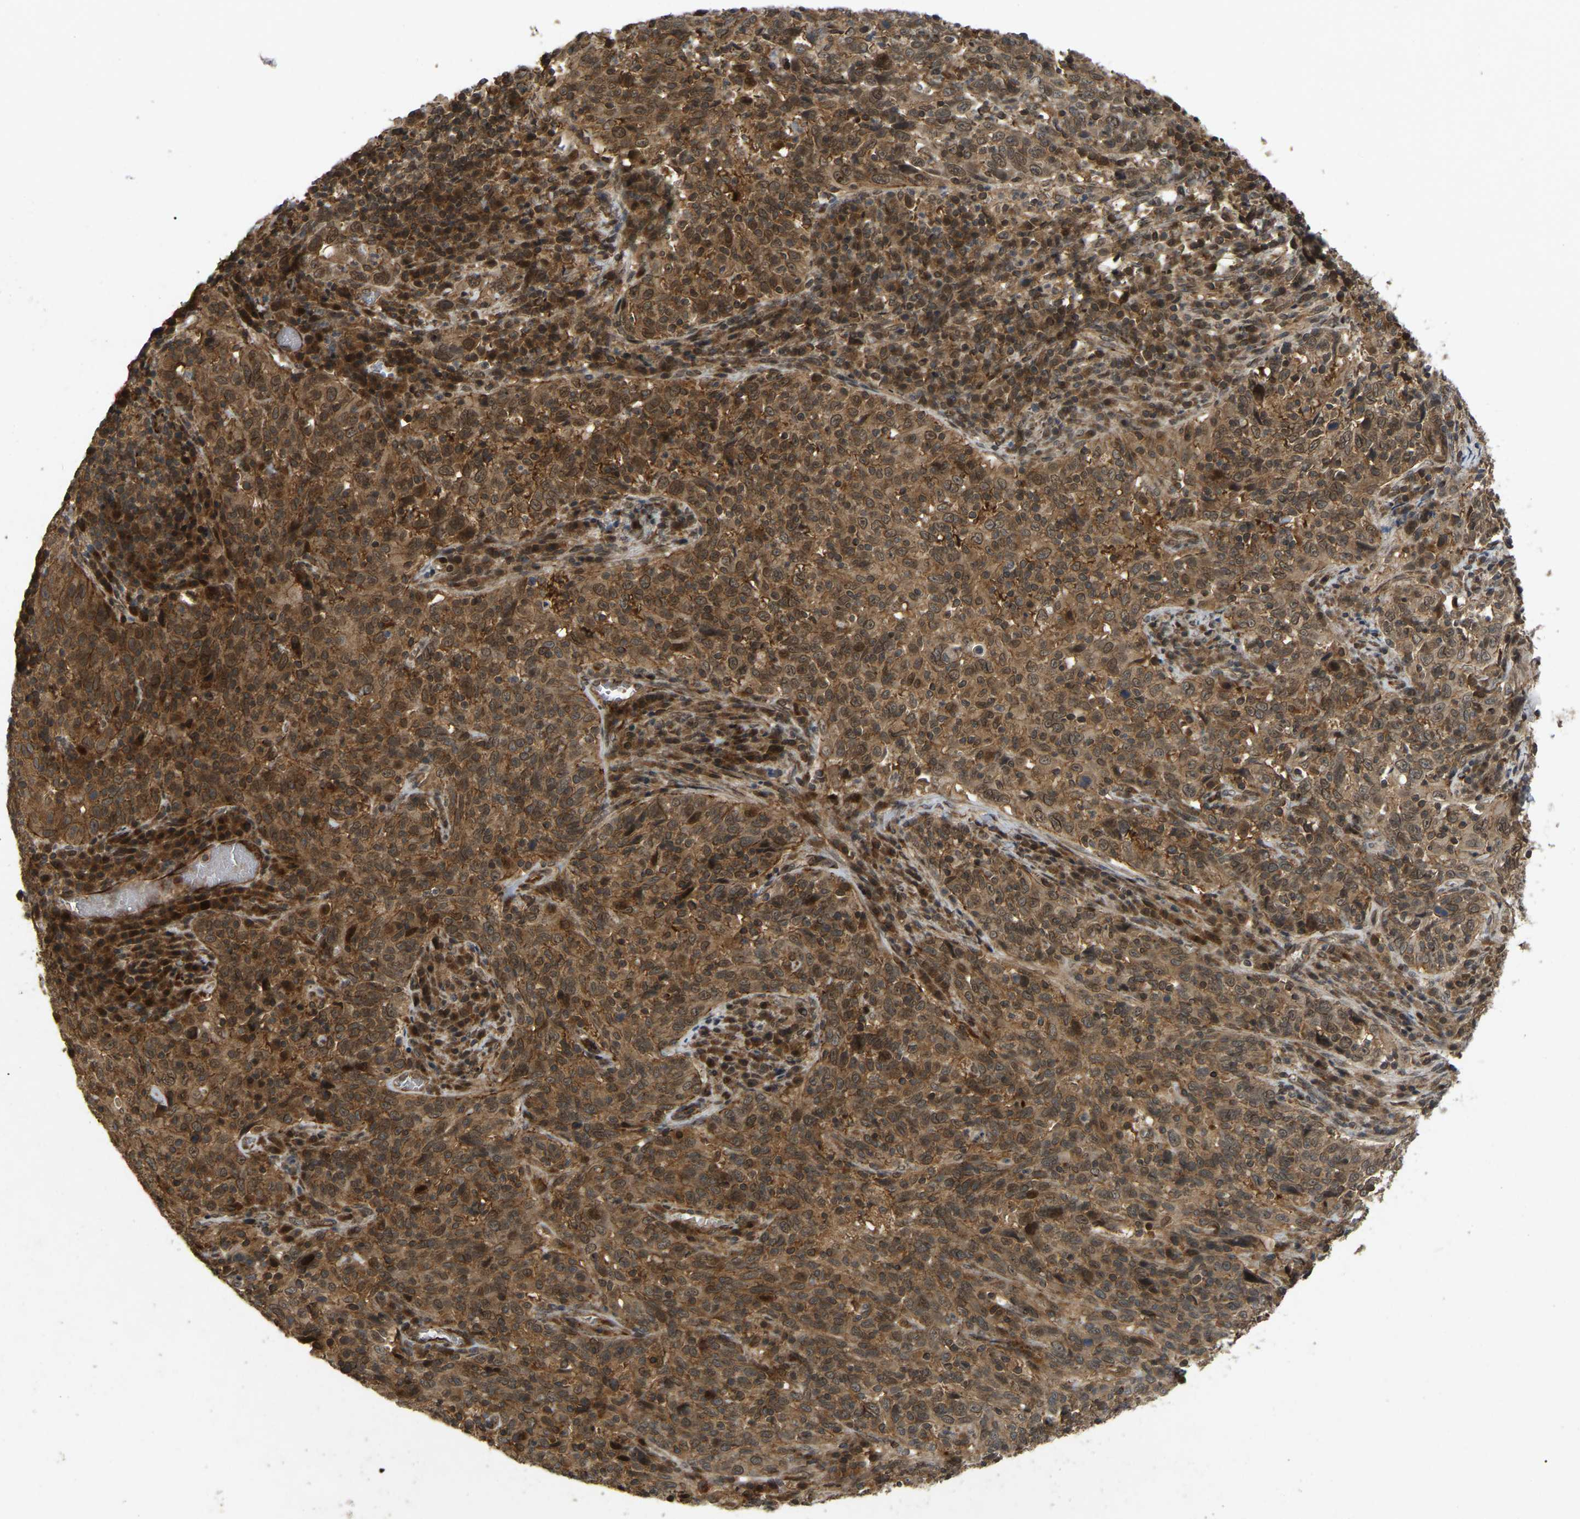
{"staining": {"intensity": "strong", "quantity": ">75%", "location": "cytoplasmic/membranous,nuclear"}, "tissue": "cervical cancer", "cell_type": "Tumor cells", "image_type": "cancer", "snomed": [{"axis": "morphology", "description": "Squamous cell carcinoma, NOS"}, {"axis": "topography", "description": "Cervix"}], "caption": "Squamous cell carcinoma (cervical) stained for a protein (brown) reveals strong cytoplasmic/membranous and nuclear positive expression in about >75% of tumor cells.", "gene": "KIAA1549", "patient": {"sex": "female", "age": 46}}